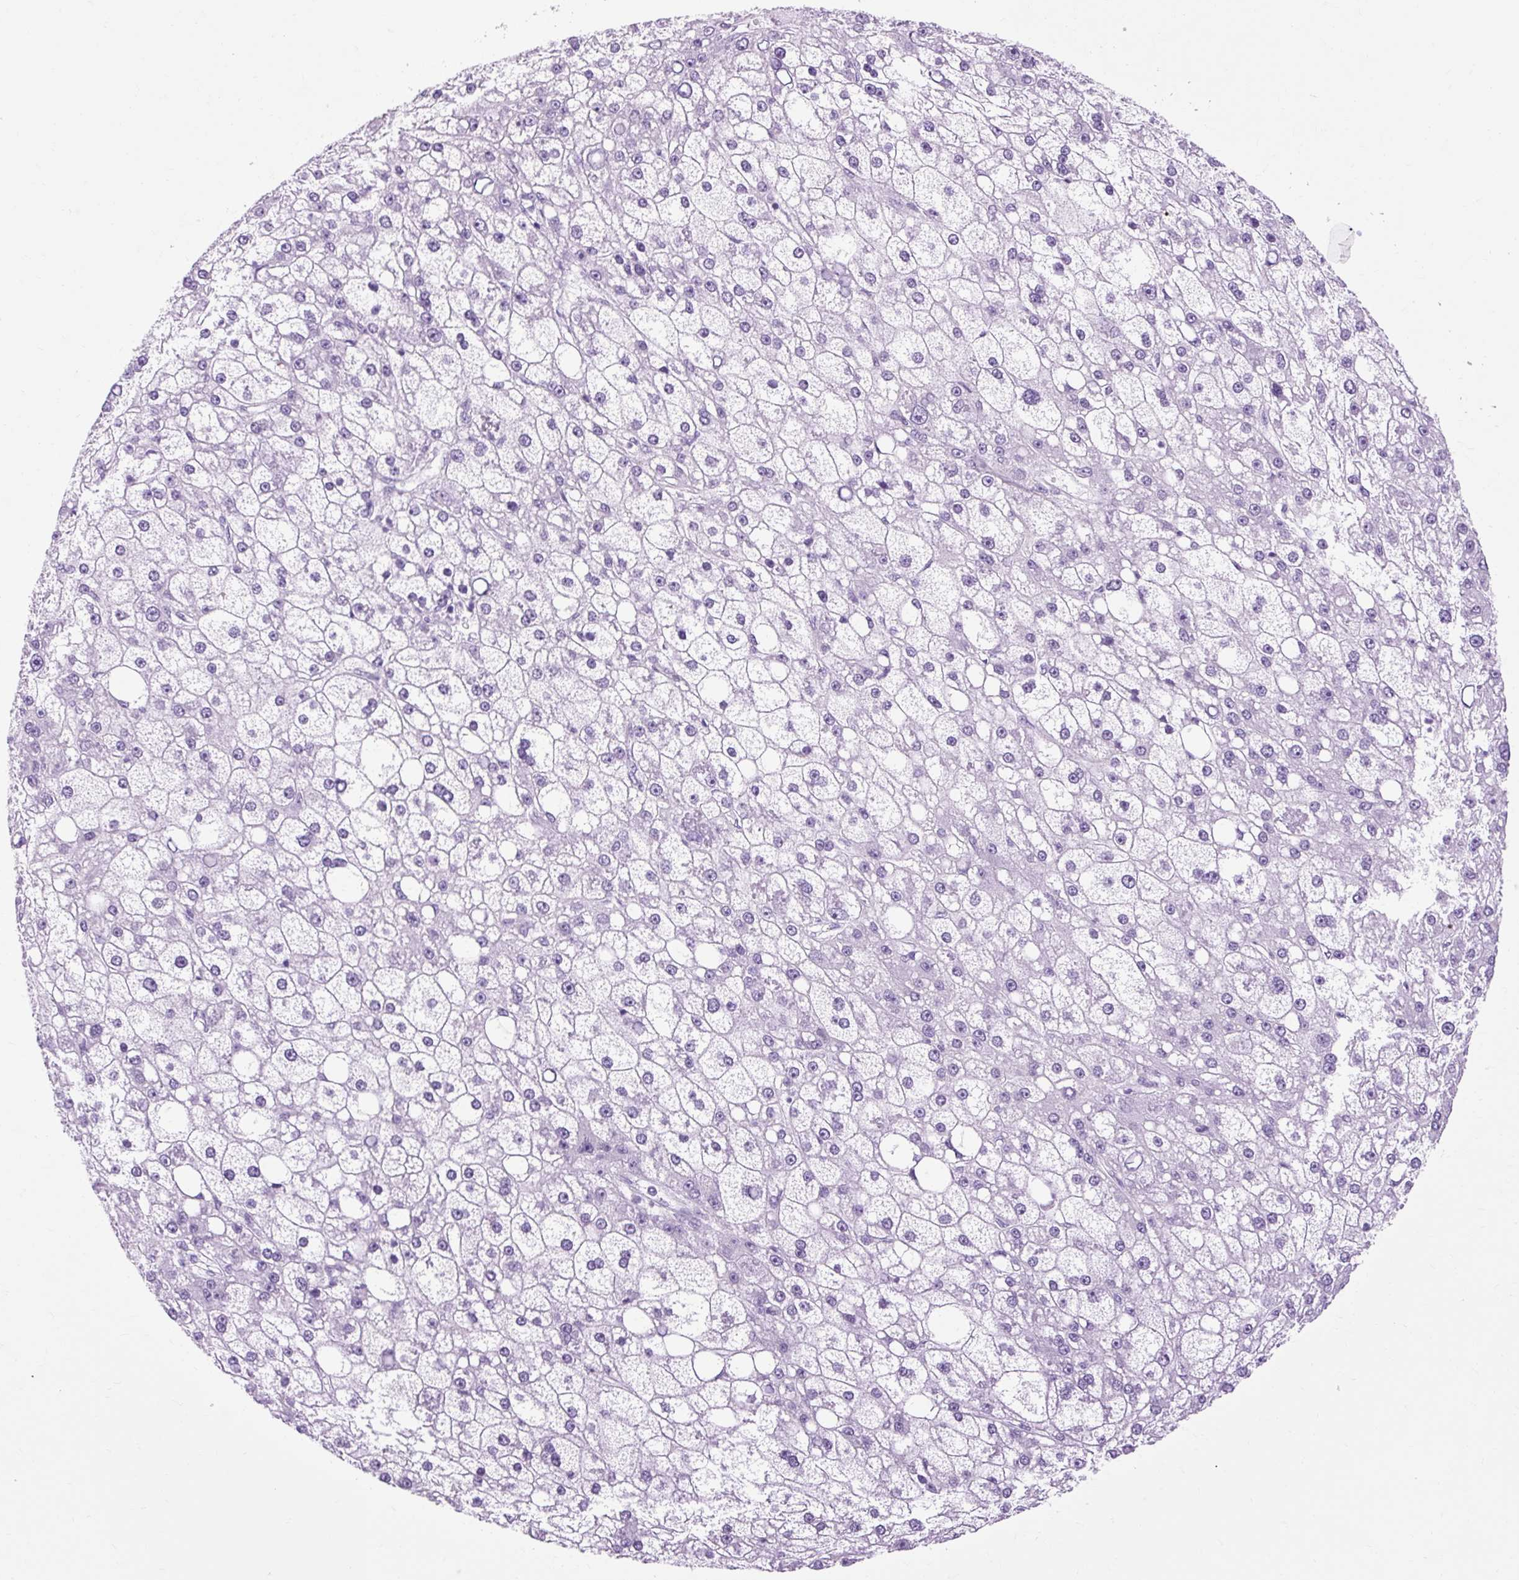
{"staining": {"intensity": "negative", "quantity": "none", "location": "none"}, "tissue": "liver cancer", "cell_type": "Tumor cells", "image_type": "cancer", "snomed": [{"axis": "morphology", "description": "Carcinoma, Hepatocellular, NOS"}, {"axis": "topography", "description": "Liver"}], "caption": "A photomicrograph of hepatocellular carcinoma (liver) stained for a protein demonstrates no brown staining in tumor cells. (Immunohistochemistry (ihc), brightfield microscopy, high magnification).", "gene": "OOEP", "patient": {"sex": "male", "age": 67}}